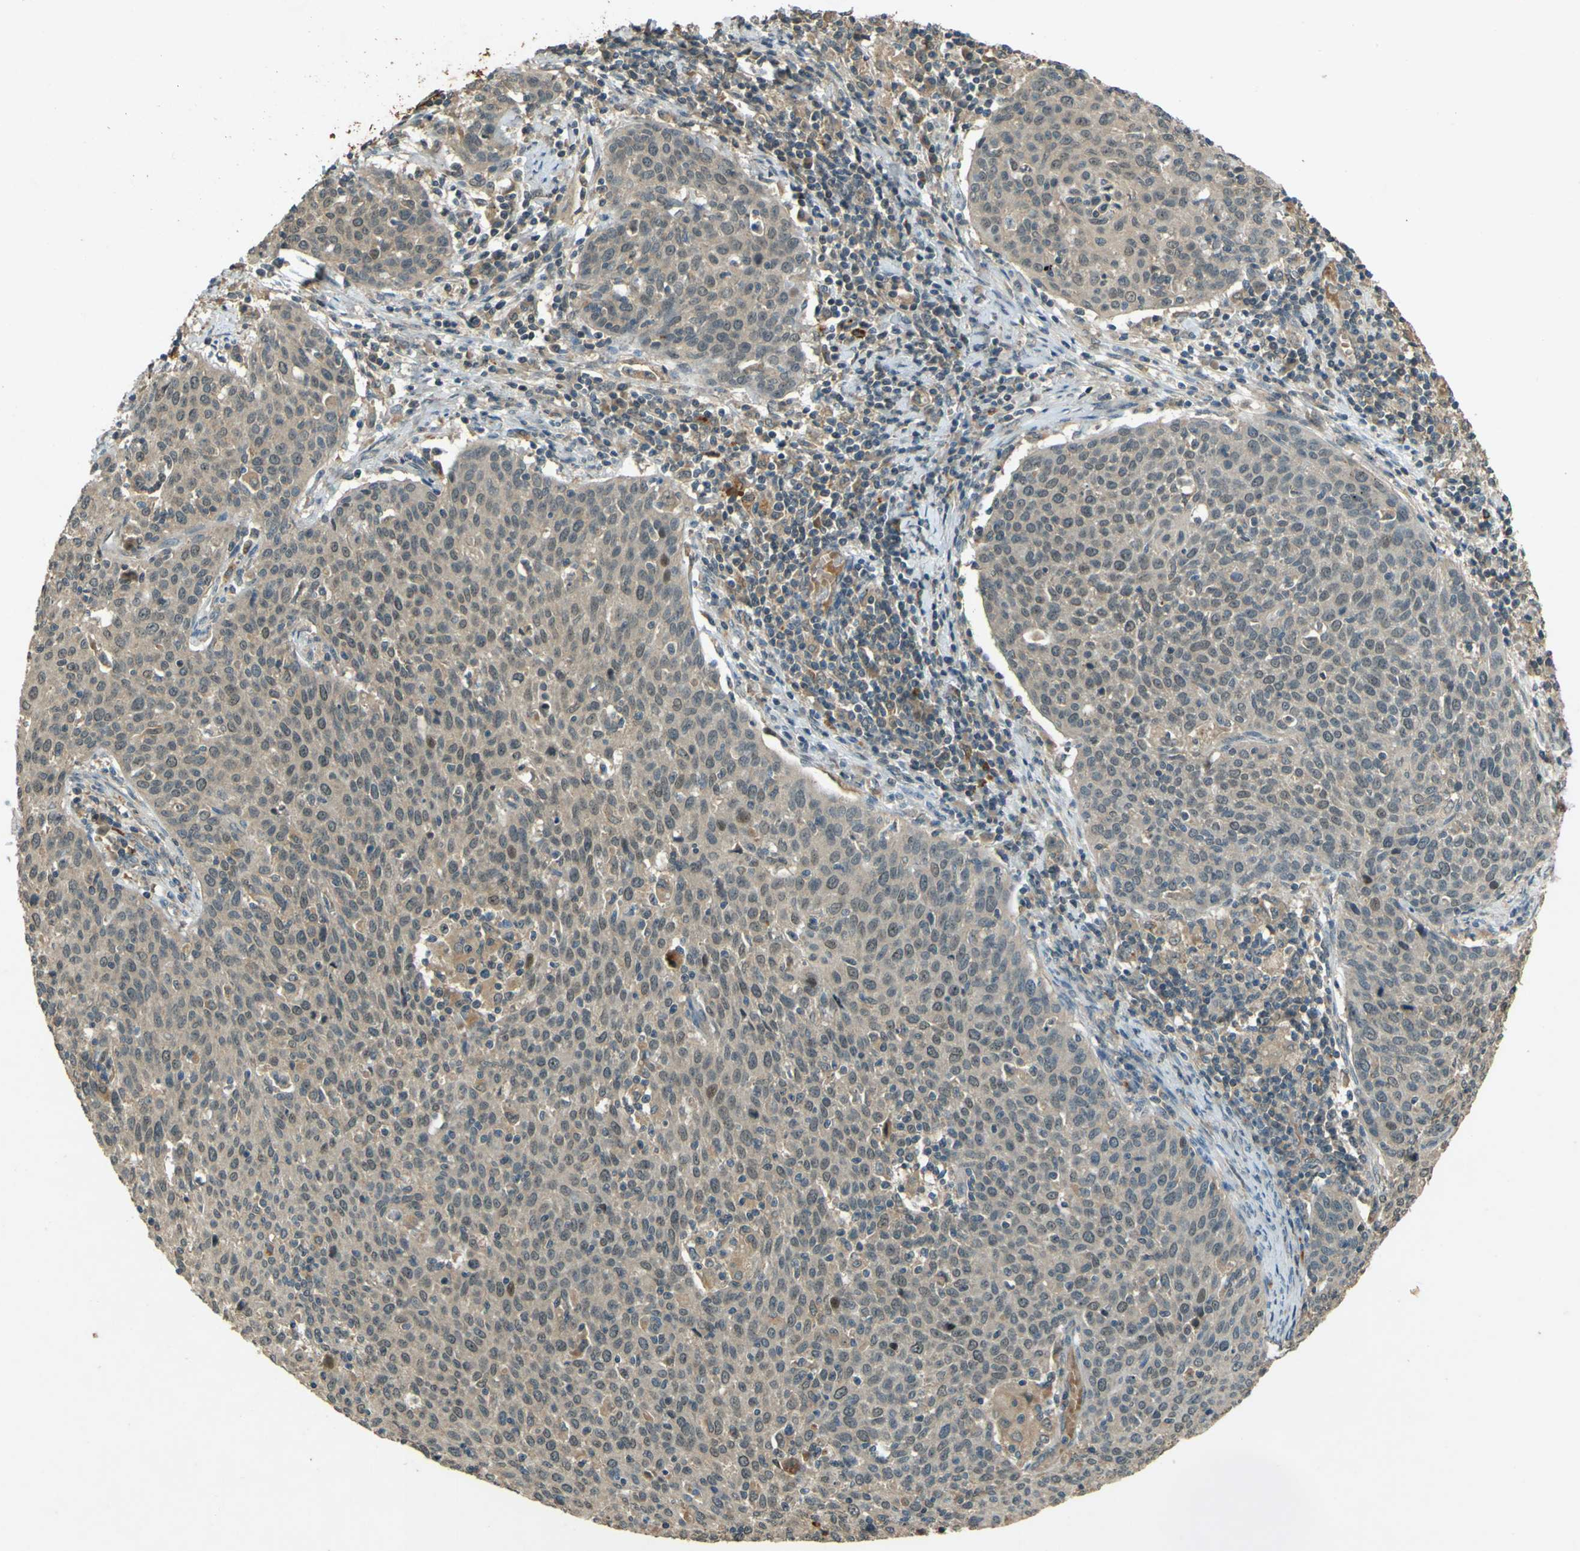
{"staining": {"intensity": "weak", "quantity": ">75%", "location": "cytoplasmic/membranous"}, "tissue": "cervical cancer", "cell_type": "Tumor cells", "image_type": "cancer", "snomed": [{"axis": "morphology", "description": "Squamous cell carcinoma, NOS"}, {"axis": "topography", "description": "Cervix"}], "caption": "Tumor cells demonstrate low levels of weak cytoplasmic/membranous positivity in approximately >75% of cells in cervical cancer.", "gene": "MPDZ", "patient": {"sex": "female", "age": 38}}